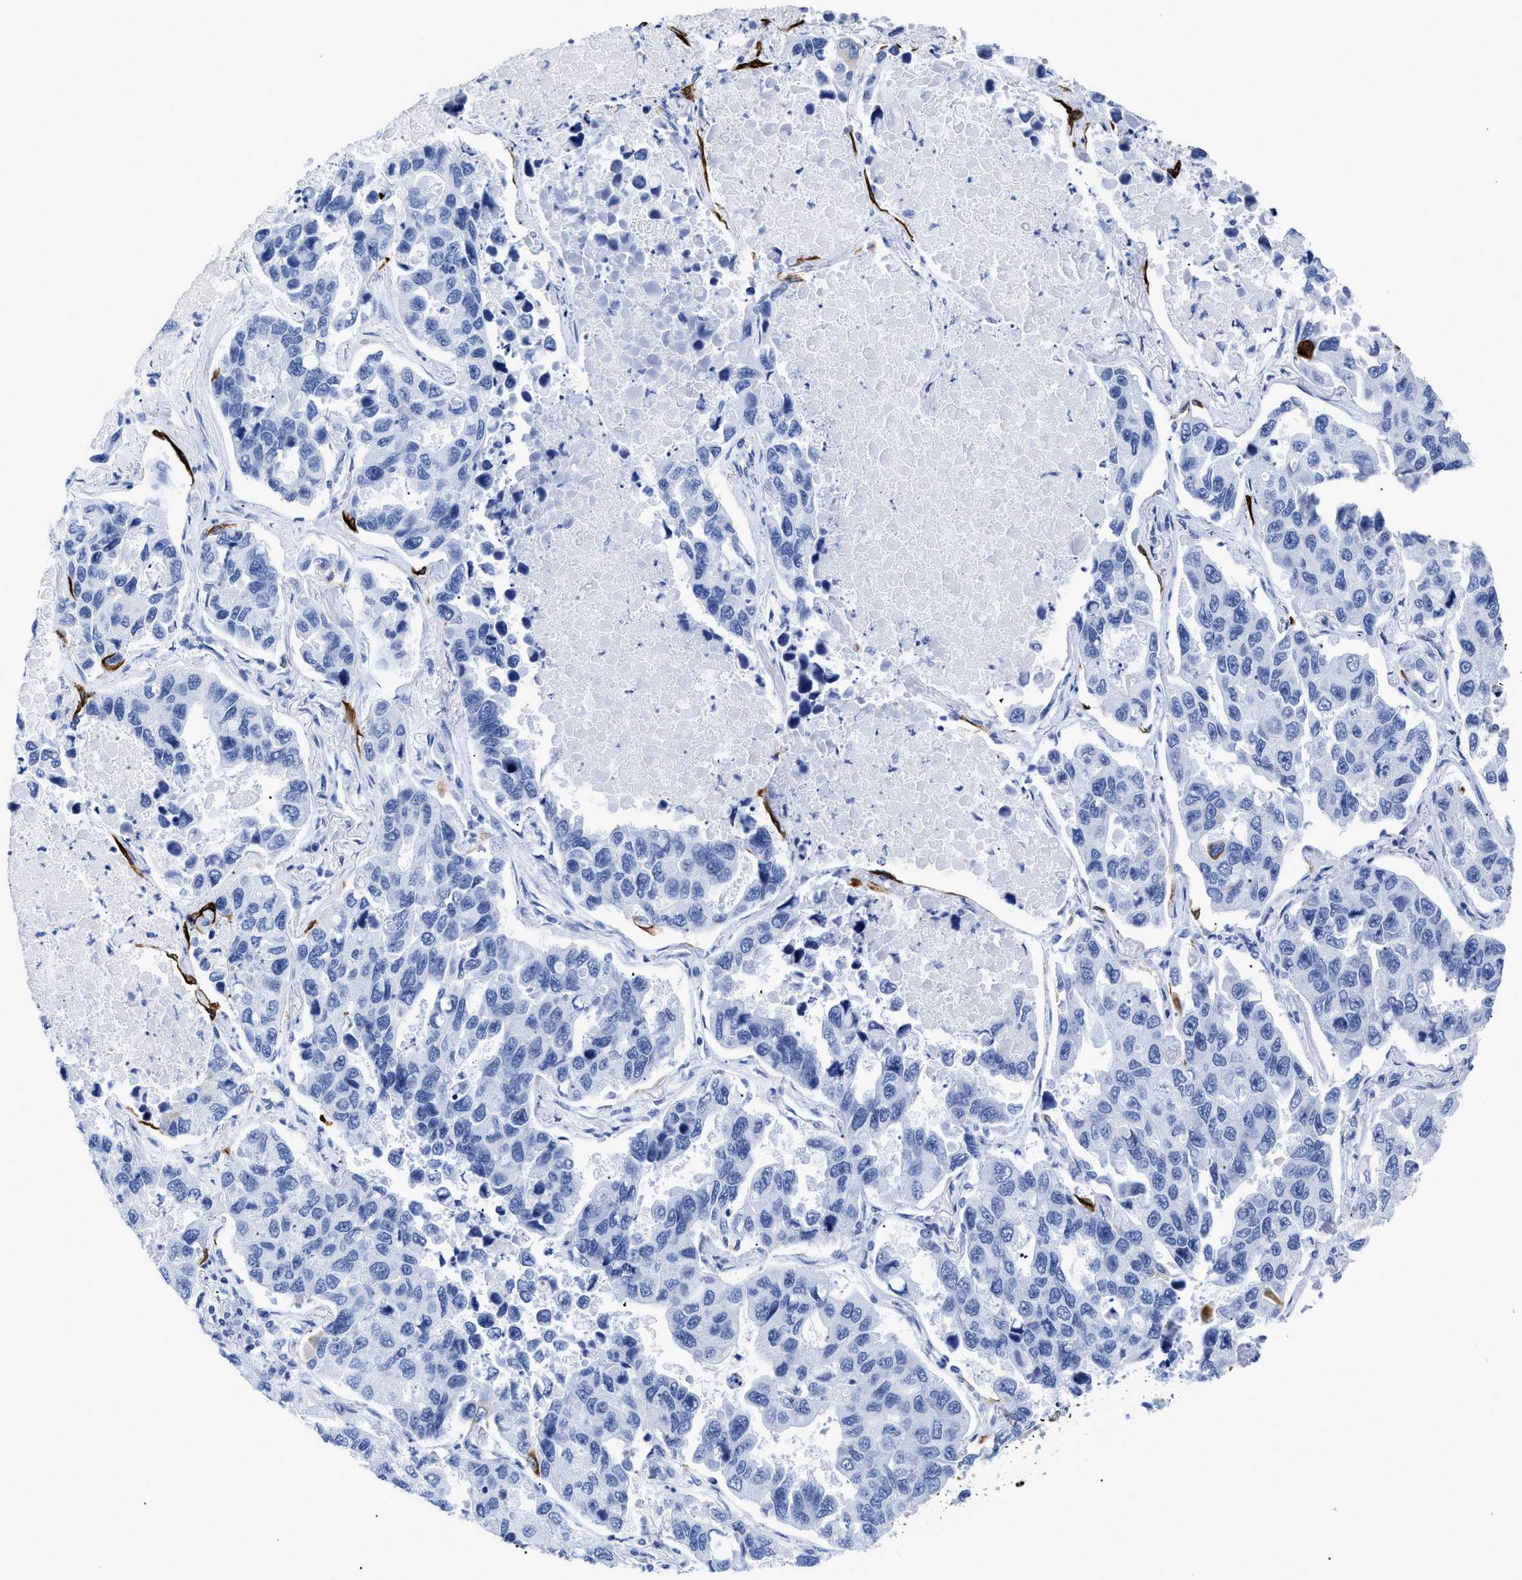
{"staining": {"intensity": "negative", "quantity": "none", "location": "none"}, "tissue": "lung cancer", "cell_type": "Tumor cells", "image_type": "cancer", "snomed": [{"axis": "morphology", "description": "Adenocarcinoma, NOS"}, {"axis": "topography", "description": "Lung"}], "caption": "DAB immunohistochemical staining of human adenocarcinoma (lung) reveals no significant positivity in tumor cells.", "gene": "DUSP26", "patient": {"sex": "male", "age": 64}}